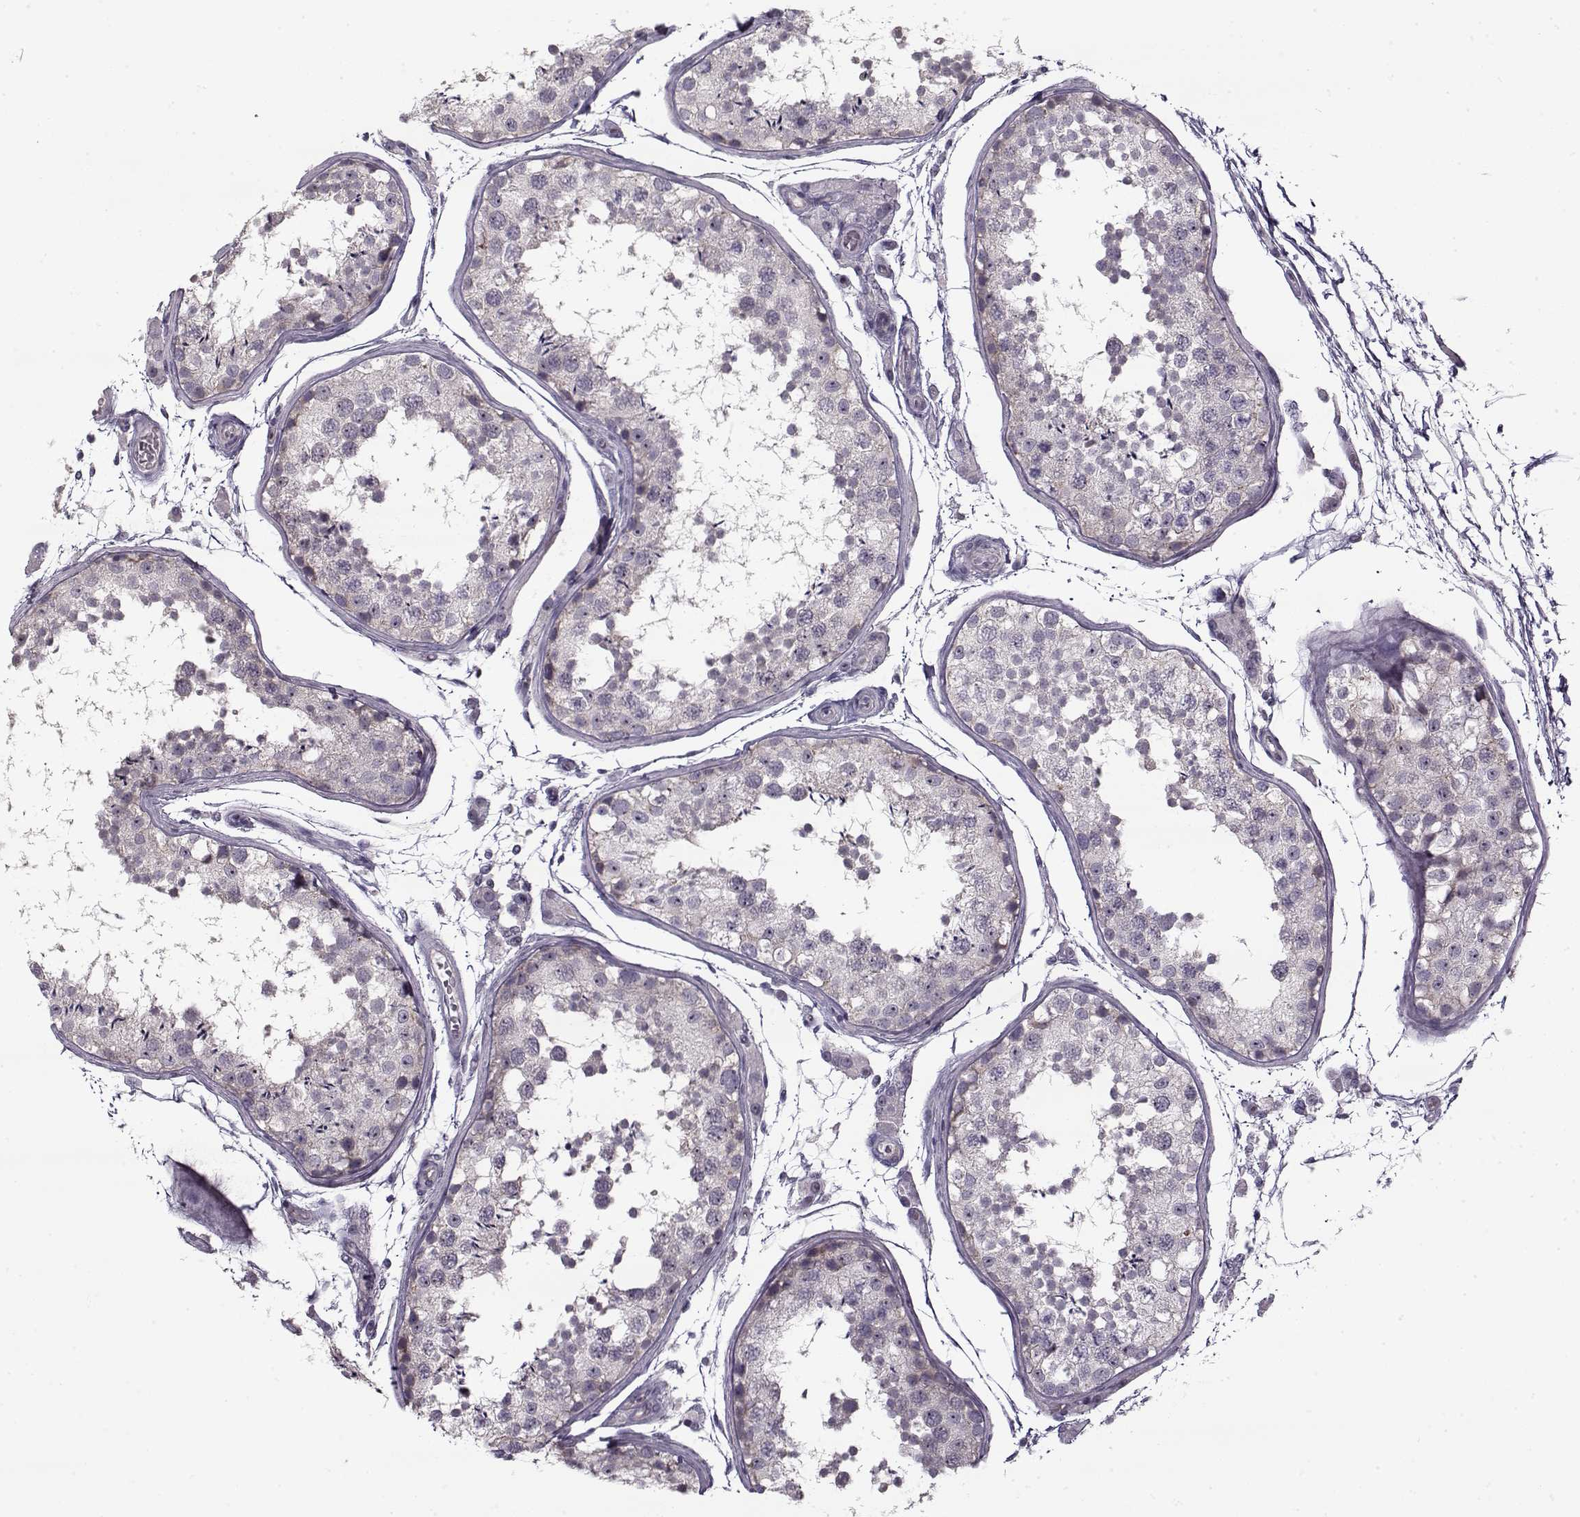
{"staining": {"intensity": "negative", "quantity": "none", "location": "none"}, "tissue": "testis", "cell_type": "Cells in seminiferous ducts", "image_type": "normal", "snomed": [{"axis": "morphology", "description": "Normal tissue, NOS"}, {"axis": "topography", "description": "Testis"}], "caption": "Testis was stained to show a protein in brown. There is no significant expression in cells in seminiferous ducts.", "gene": "PNMT", "patient": {"sex": "male", "age": 29}}